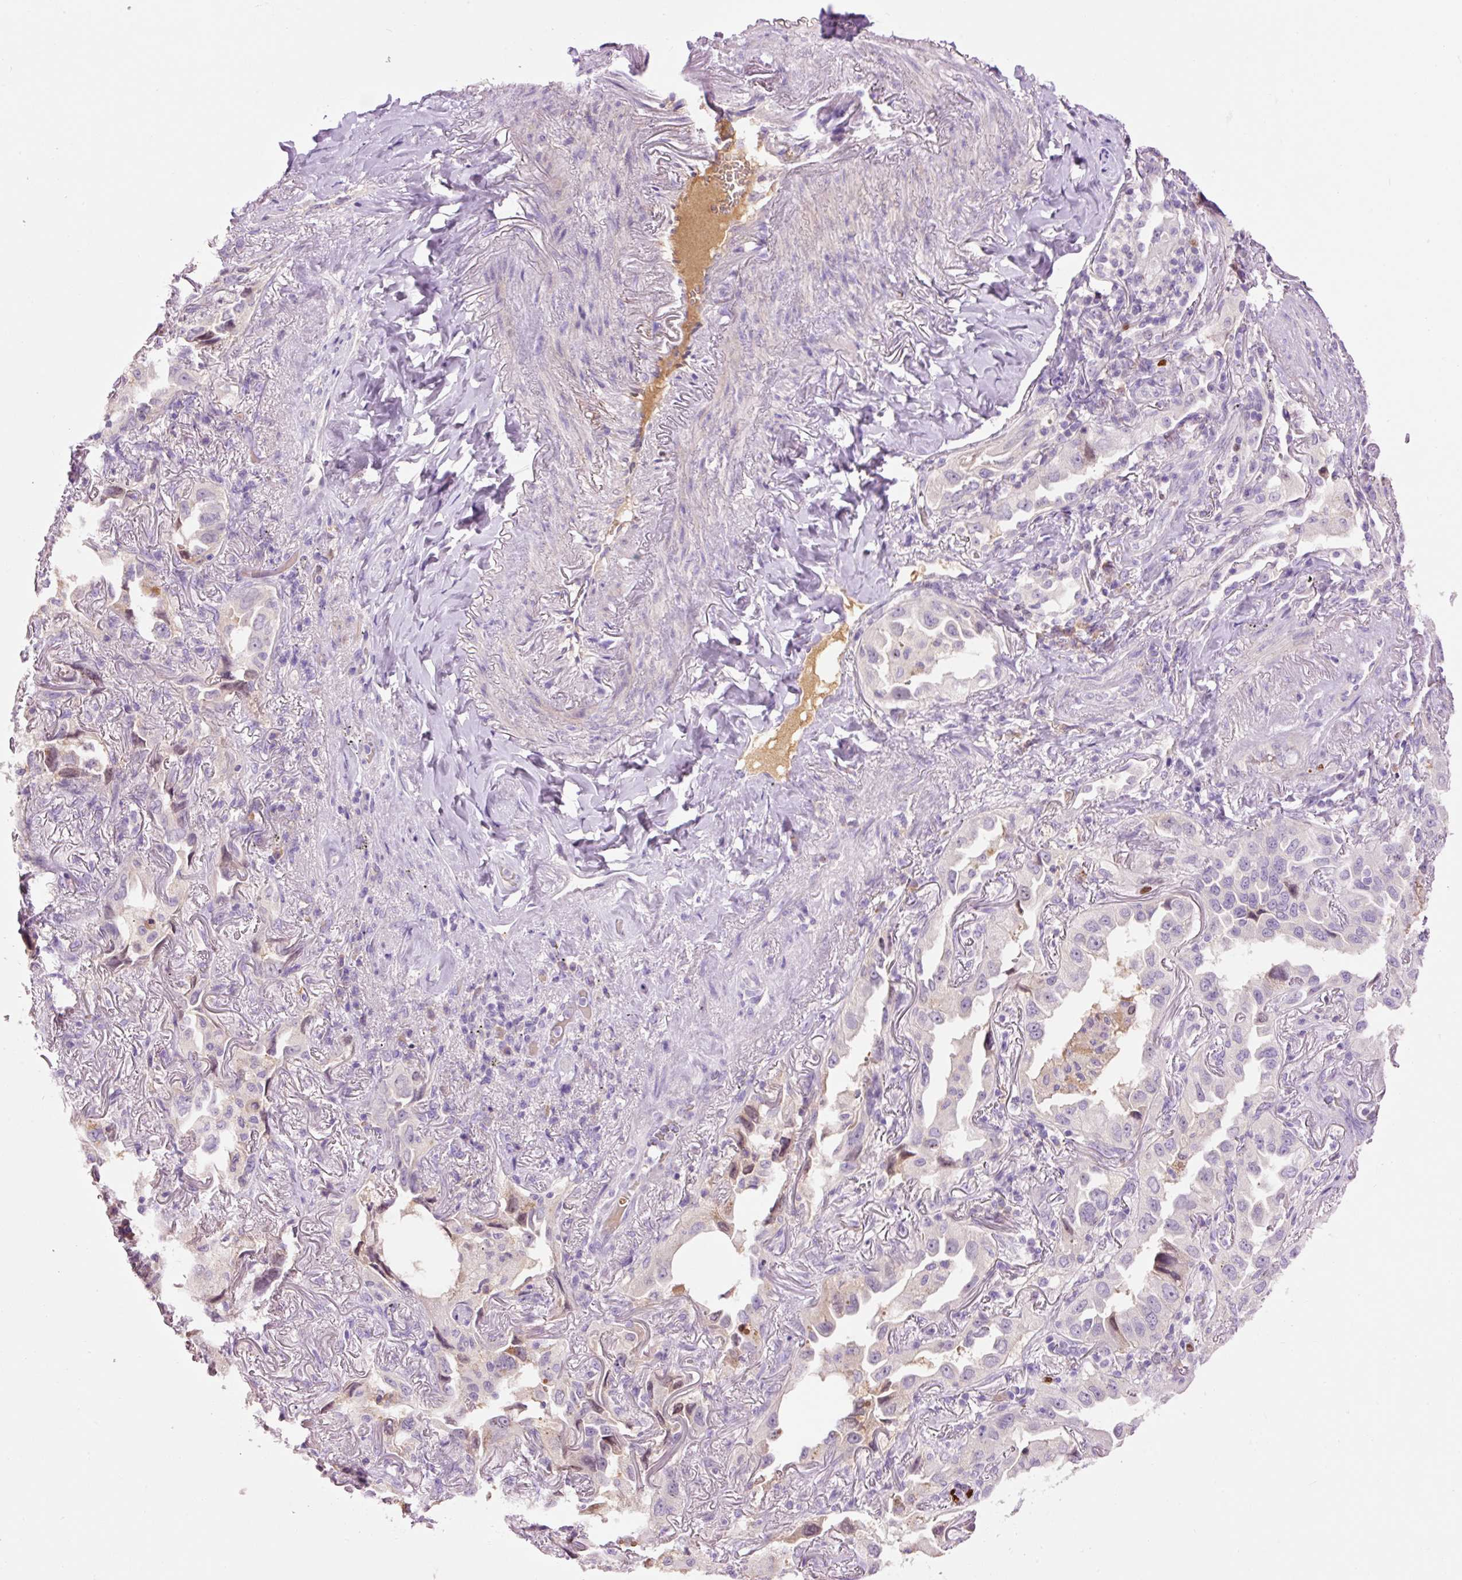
{"staining": {"intensity": "negative", "quantity": "none", "location": "none"}, "tissue": "lung cancer", "cell_type": "Tumor cells", "image_type": "cancer", "snomed": [{"axis": "morphology", "description": "Adenocarcinoma, NOS"}, {"axis": "topography", "description": "Lung"}], "caption": "Tumor cells are negative for brown protein staining in lung cancer (adenocarcinoma). (Brightfield microscopy of DAB IHC at high magnification).", "gene": "DPPA4", "patient": {"sex": "female", "age": 69}}